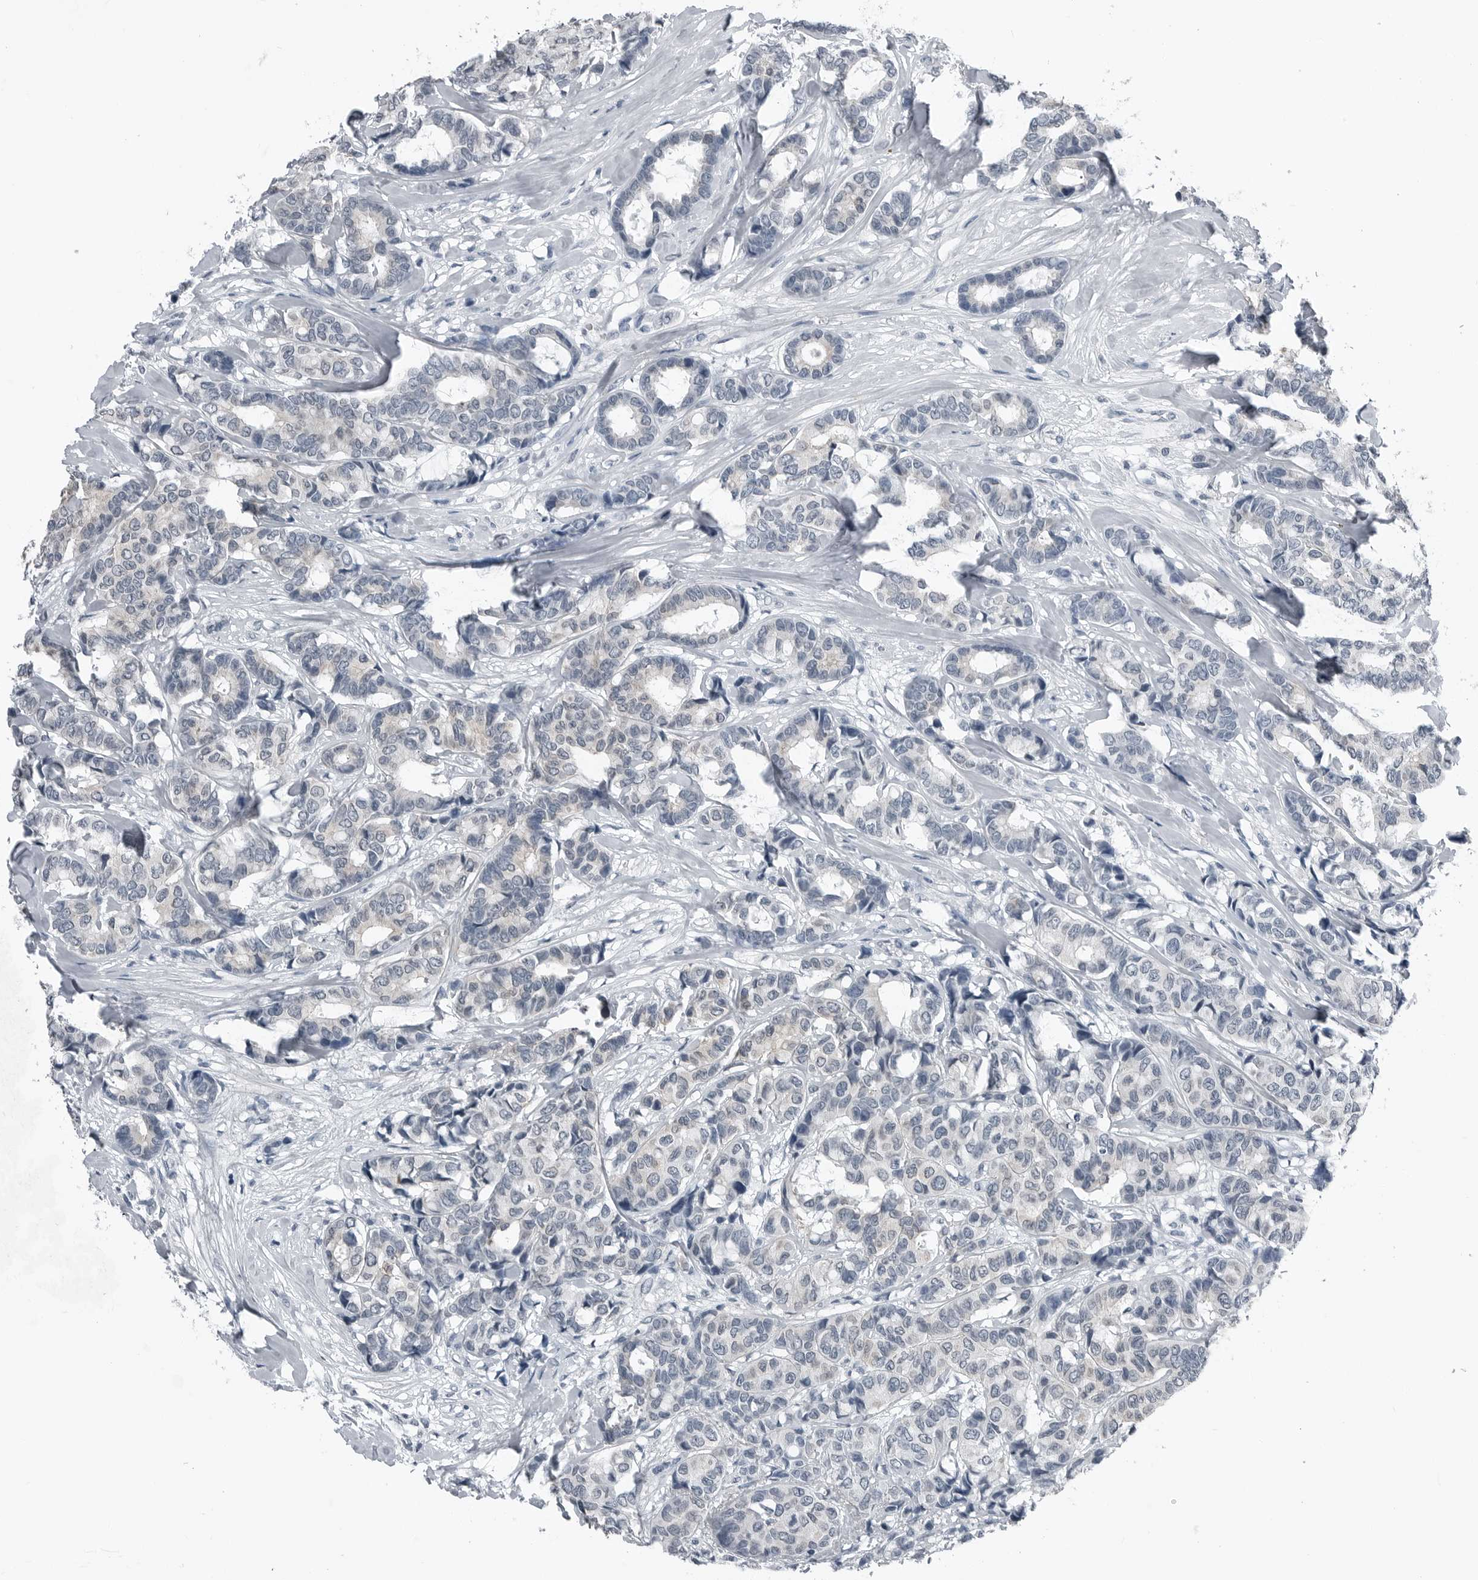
{"staining": {"intensity": "negative", "quantity": "none", "location": "none"}, "tissue": "breast cancer", "cell_type": "Tumor cells", "image_type": "cancer", "snomed": [{"axis": "morphology", "description": "Duct carcinoma"}, {"axis": "topography", "description": "Breast"}], "caption": "A high-resolution micrograph shows immunohistochemistry staining of breast cancer, which reveals no significant staining in tumor cells. Nuclei are stained in blue.", "gene": "SPINK1", "patient": {"sex": "female", "age": 87}}